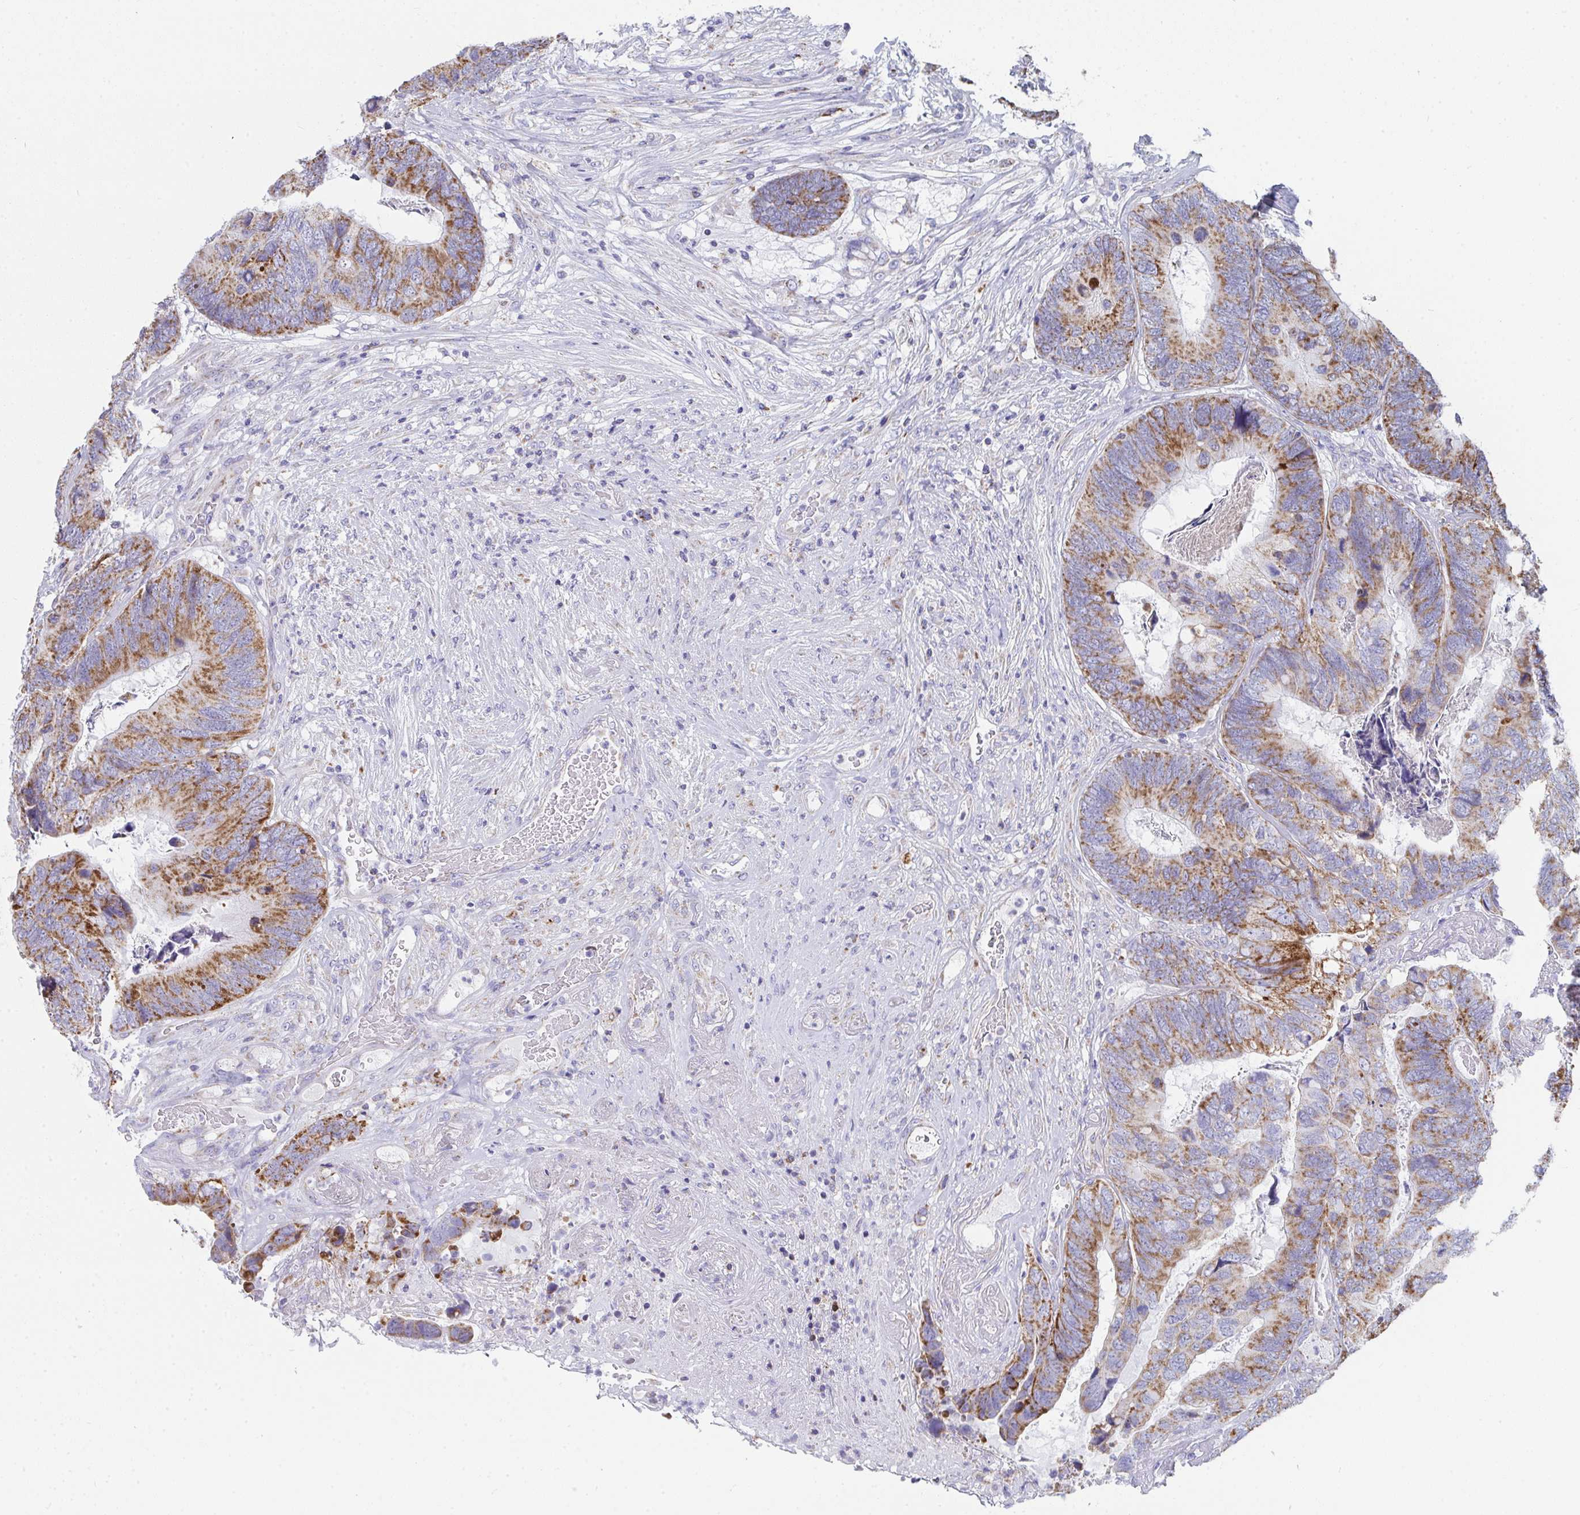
{"staining": {"intensity": "moderate", "quantity": ">75%", "location": "cytoplasmic/membranous"}, "tissue": "colorectal cancer", "cell_type": "Tumor cells", "image_type": "cancer", "snomed": [{"axis": "morphology", "description": "Adenocarcinoma, NOS"}, {"axis": "topography", "description": "Colon"}], "caption": "The micrograph exhibits staining of adenocarcinoma (colorectal), revealing moderate cytoplasmic/membranous protein expression (brown color) within tumor cells.", "gene": "AIFM1", "patient": {"sex": "female", "age": 67}}